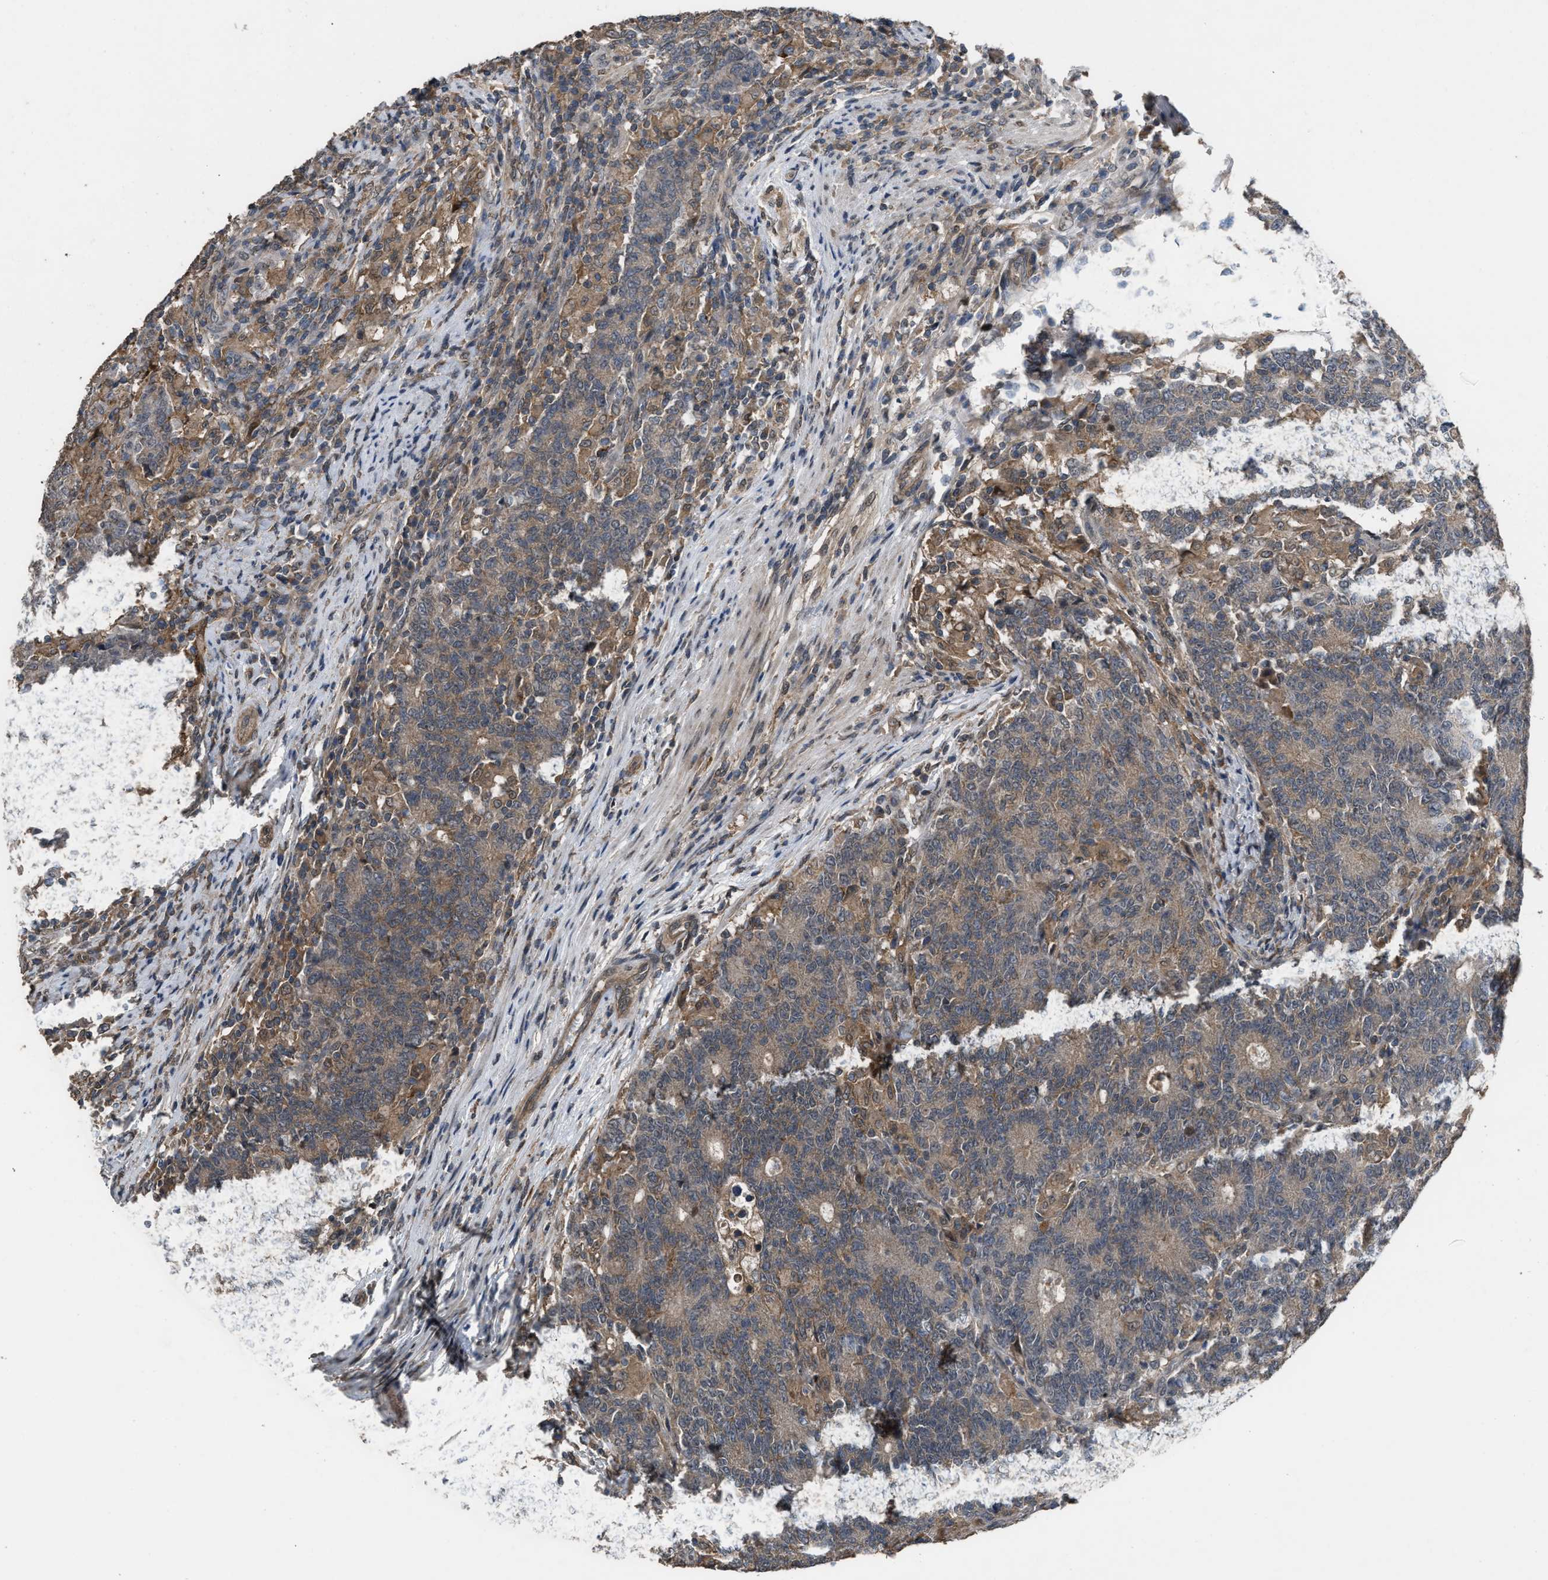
{"staining": {"intensity": "weak", "quantity": ">75%", "location": "cytoplasmic/membranous"}, "tissue": "colorectal cancer", "cell_type": "Tumor cells", "image_type": "cancer", "snomed": [{"axis": "morphology", "description": "Normal tissue, NOS"}, {"axis": "morphology", "description": "Adenocarcinoma, NOS"}, {"axis": "topography", "description": "Colon"}], "caption": "Human colorectal adenocarcinoma stained with a protein marker demonstrates weak staining in tumor cells.", "gene": "UTRN", "patient": {"sex": "female", "age": 75}}